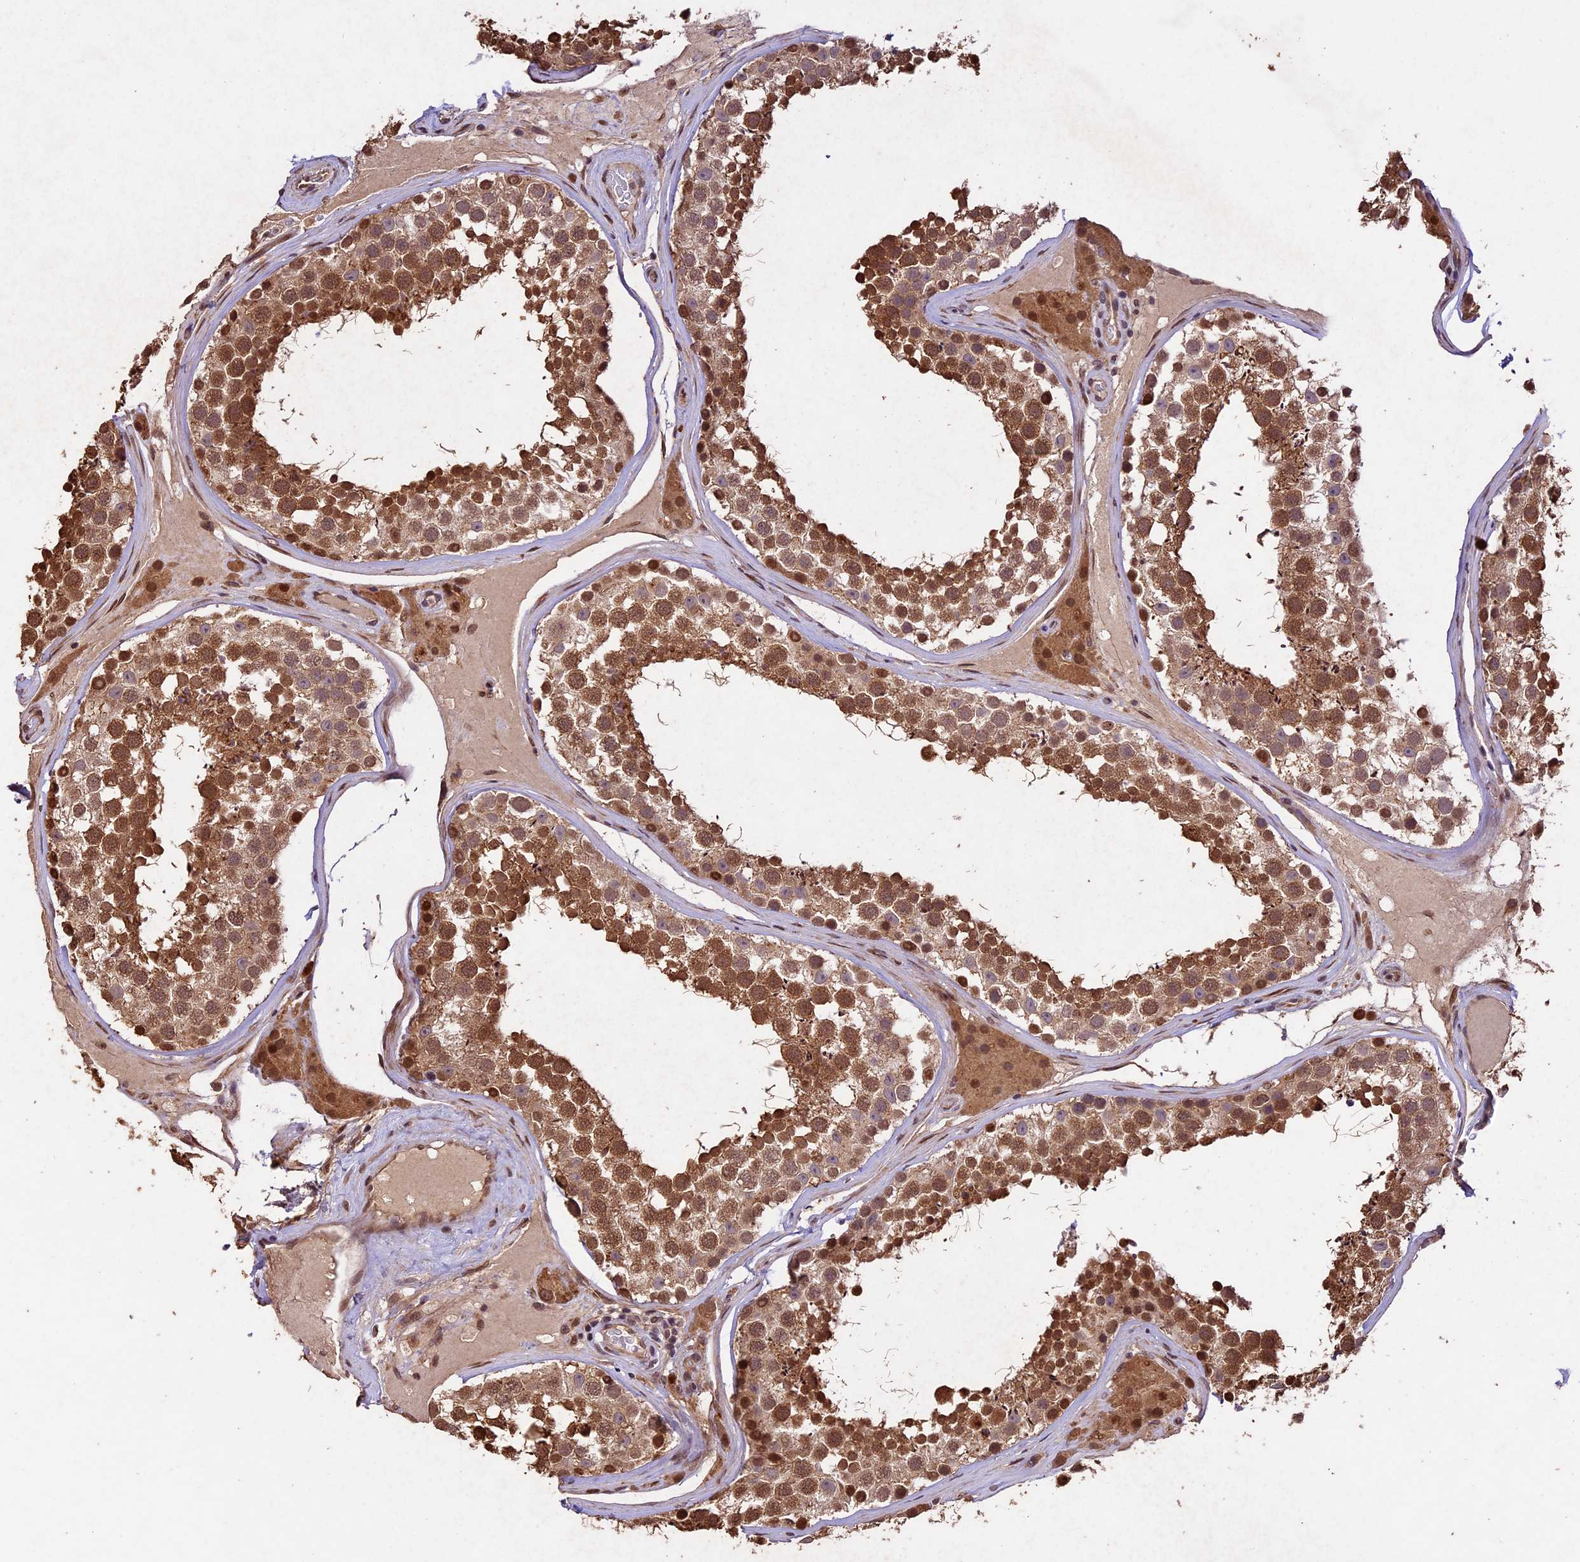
{"staining": {"intensity": "strong", "quantity": ">75%", "location": "cytoplasmic/membranous,nuclear"}, "tissue": "testis", "cell_type": "Cells in seminiferous ducts", "image_type": "normal", "snomed": [{"axis": "morphology", "description": "Normal tissue, NOS"}, {"axis": "topography", "description": "Testis"}], "caption": "The image reveals a brown stain indicating the presence of a protein in the cytoplasmic/membranous,nuclear of cells in seminiferous ducts in testis.", "gene": "CDKN2AIP", "patient": {"sex": "male", "age": 46}}